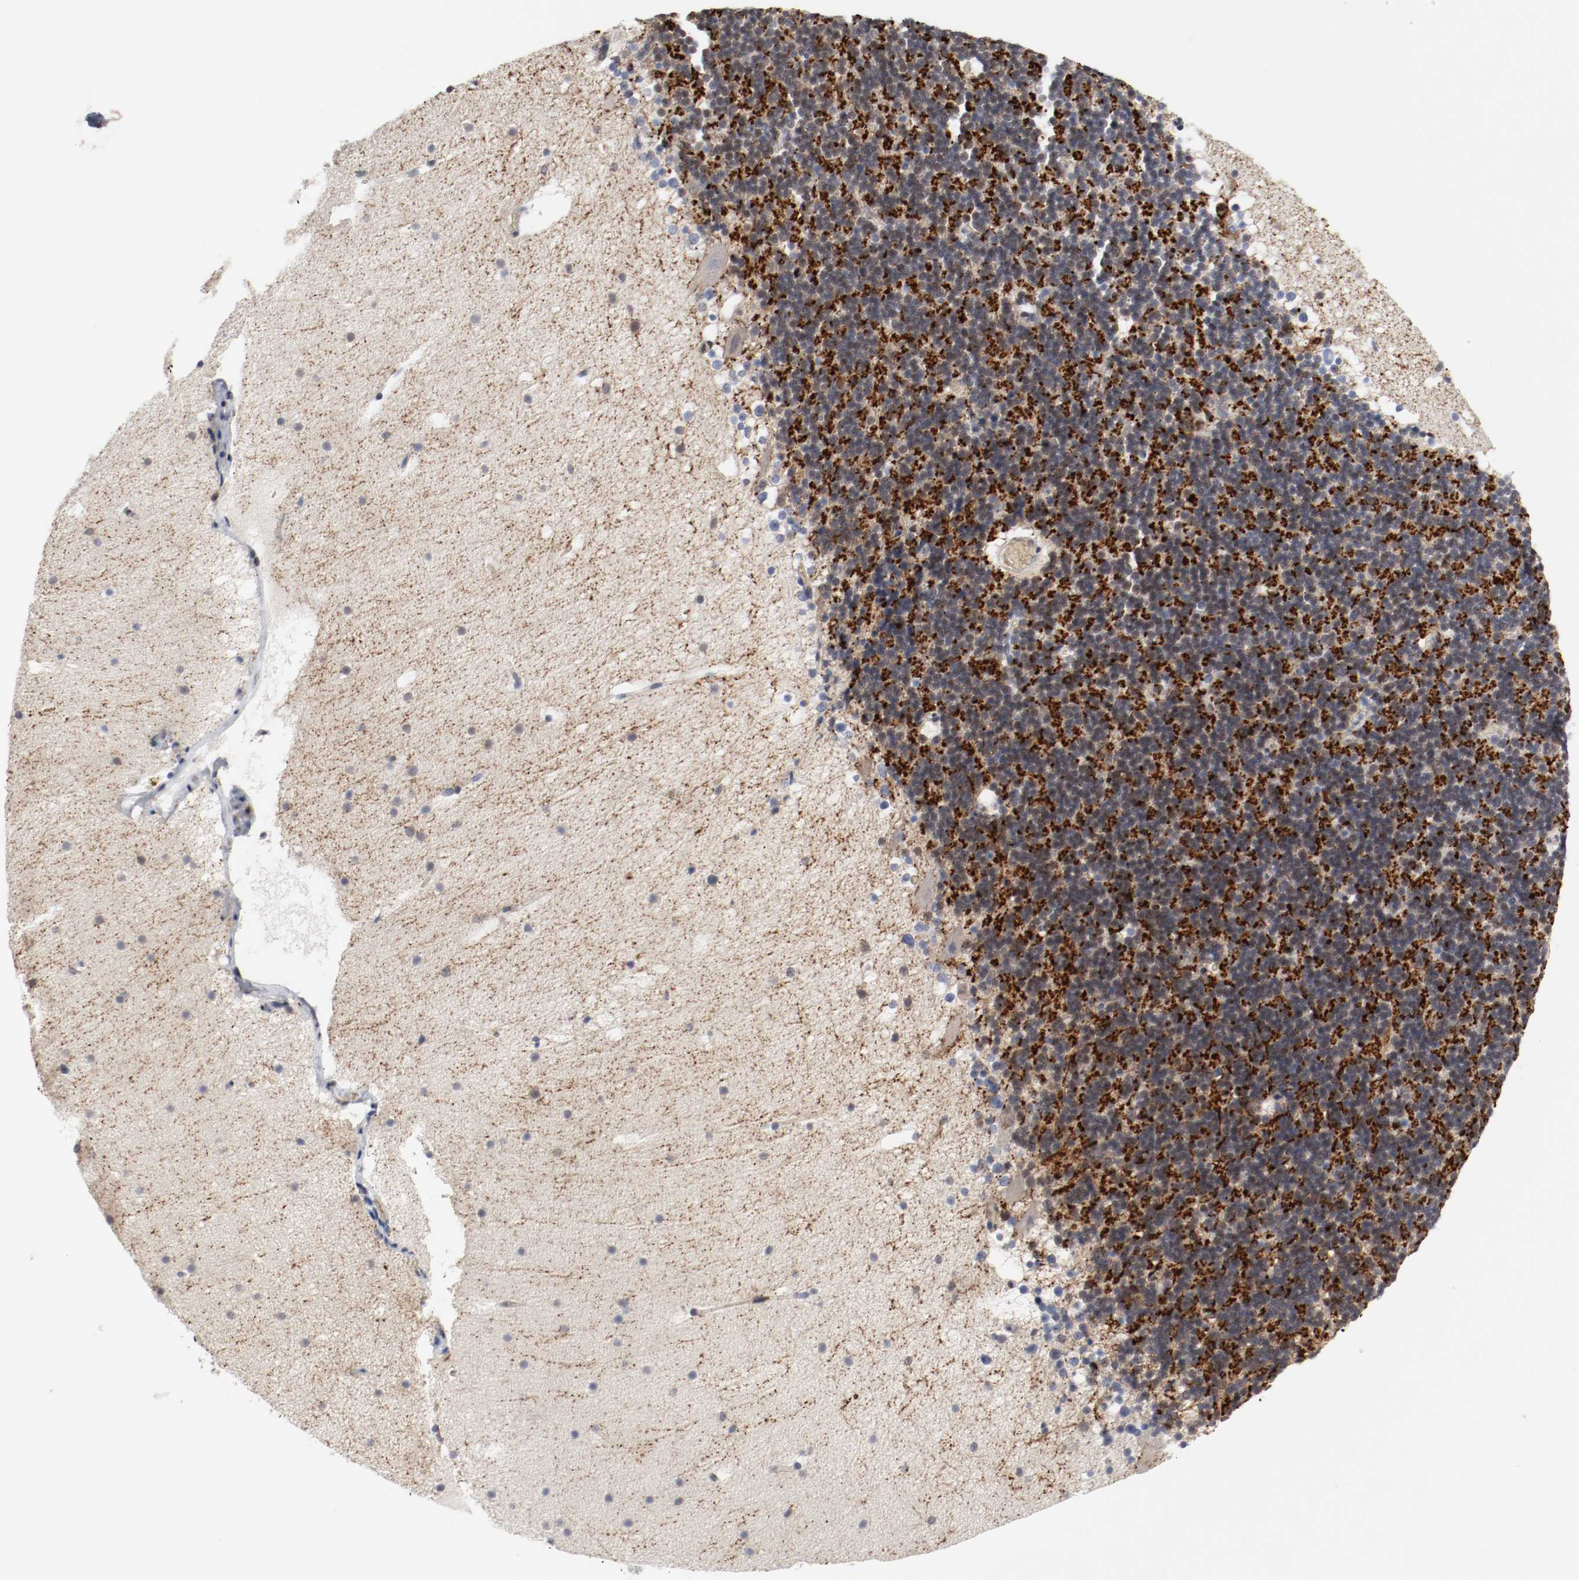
{"staining": {"intensity": "strong", "quantity": "<25%", "location": "cytoplasmic/membranous"}, "tissue": "cerebellum", "cell_type": "Cells in granular layer", "image_type": "normal", "snomed": [{"axis": "morphology", "description": "Normal tissue, NOS"}, {"axis": "topography", "description": "Cerebellum"}], "caption": "Benign cerebellum was stained to show a protein in brown. There is medium levels of strong cytoplasmic/membranous staining in about <25% of cells in granular layer.", "gene": "JUND", "patient": {"sex": "male", "age": 45}}